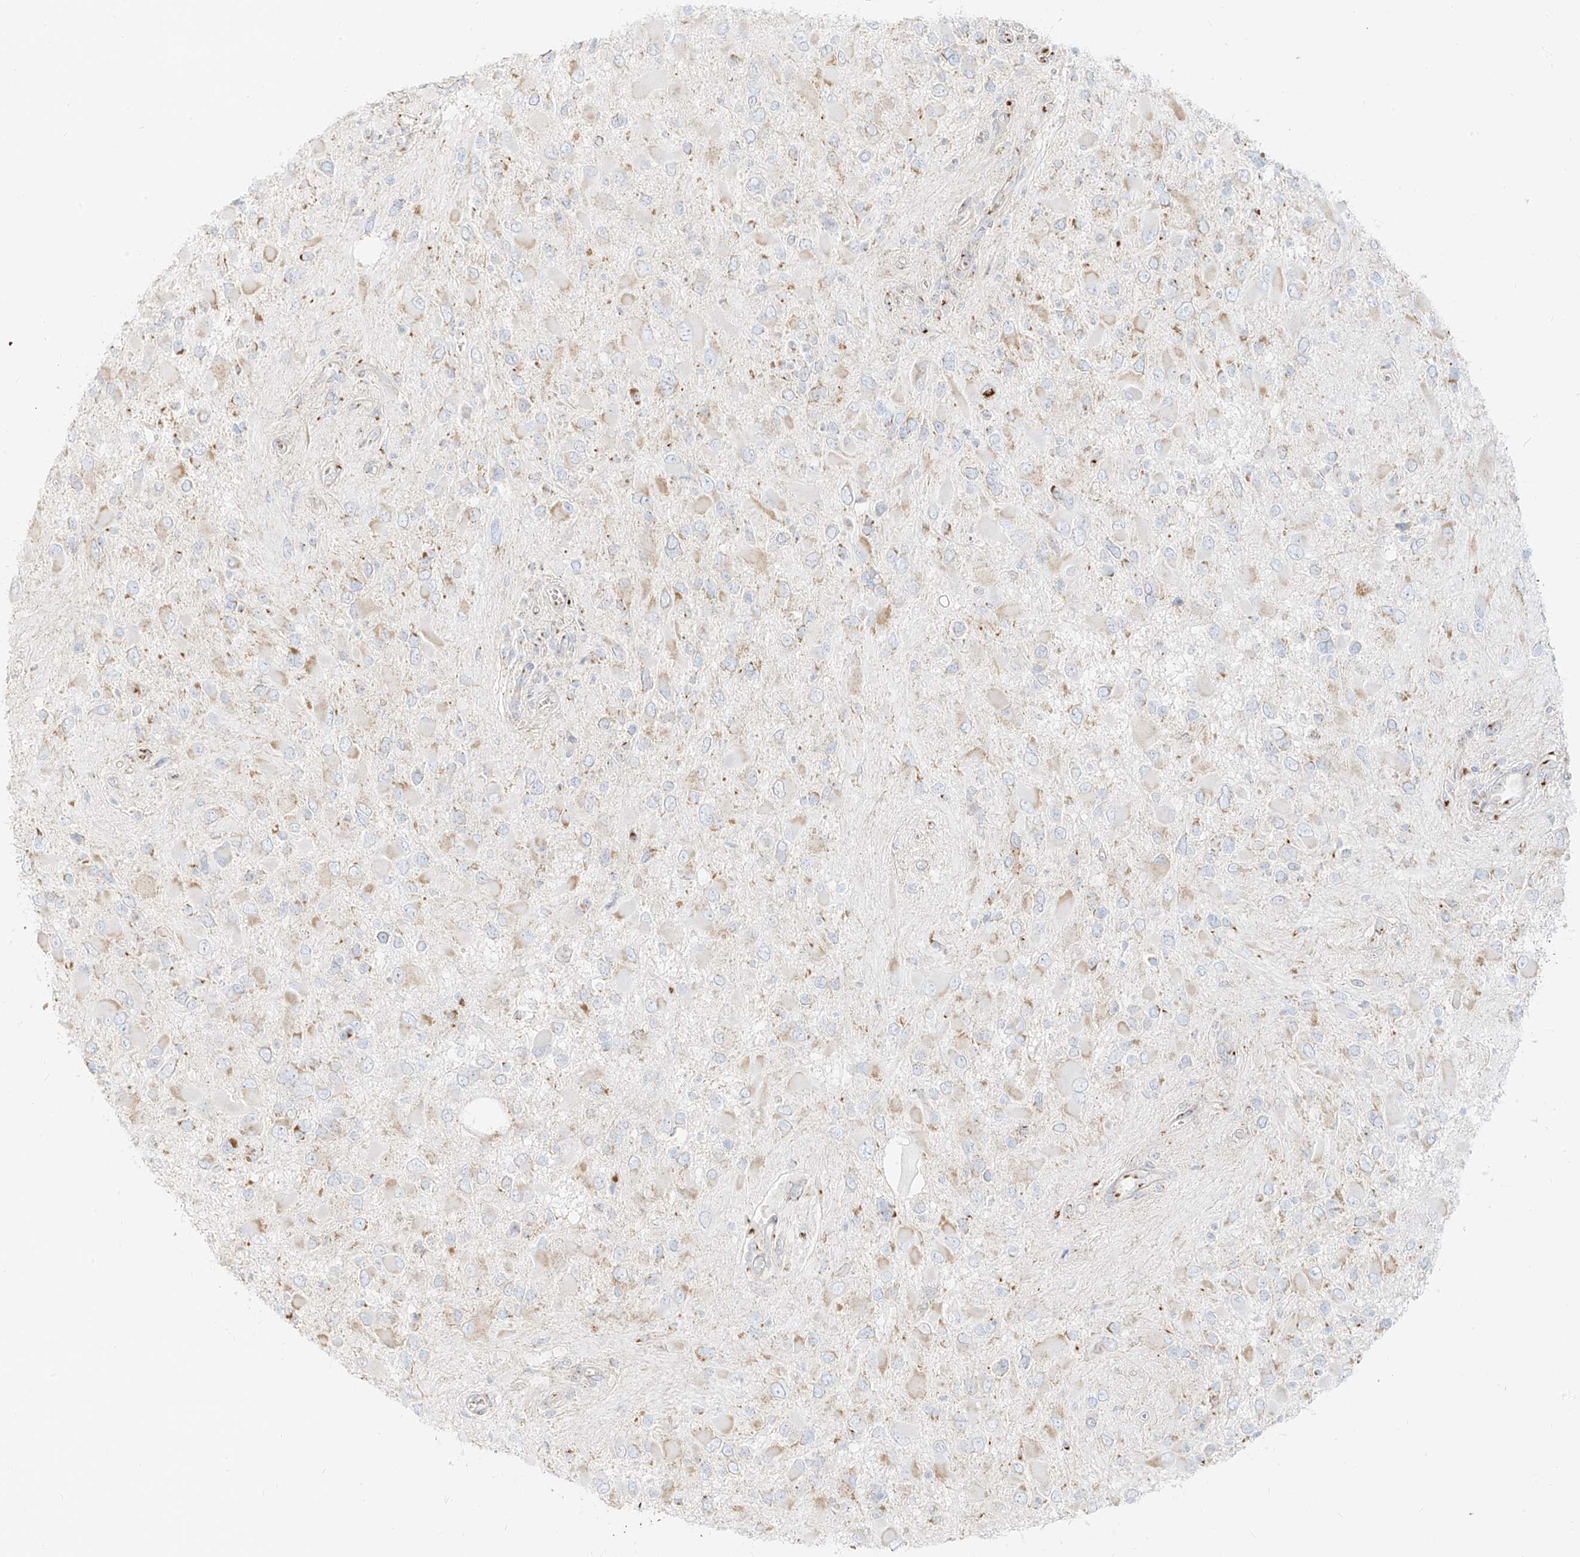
{"staining": {"intensity": "weak", "quantity": "25%-75%", "location": "cytoplasmic/membranous"}, "tissue": "glioma", "cell_type": "Tumor cells", "image_type": "cancer", "snomed": [{"axis": "morphology", "description": "Glioma, malignant, High grade"}, {"axis": "topography", "description": "Brain"}], "caption": "Immunohistochemistry (DAB (3,3'-diaminobenzidine)) staining of glioma shows weak cytoplasmic/membranous protein expression in approximately 25%-75% of tumor cells.", "gene": "TMEM87B", "patient": {"sex": "male", "age": 53}}